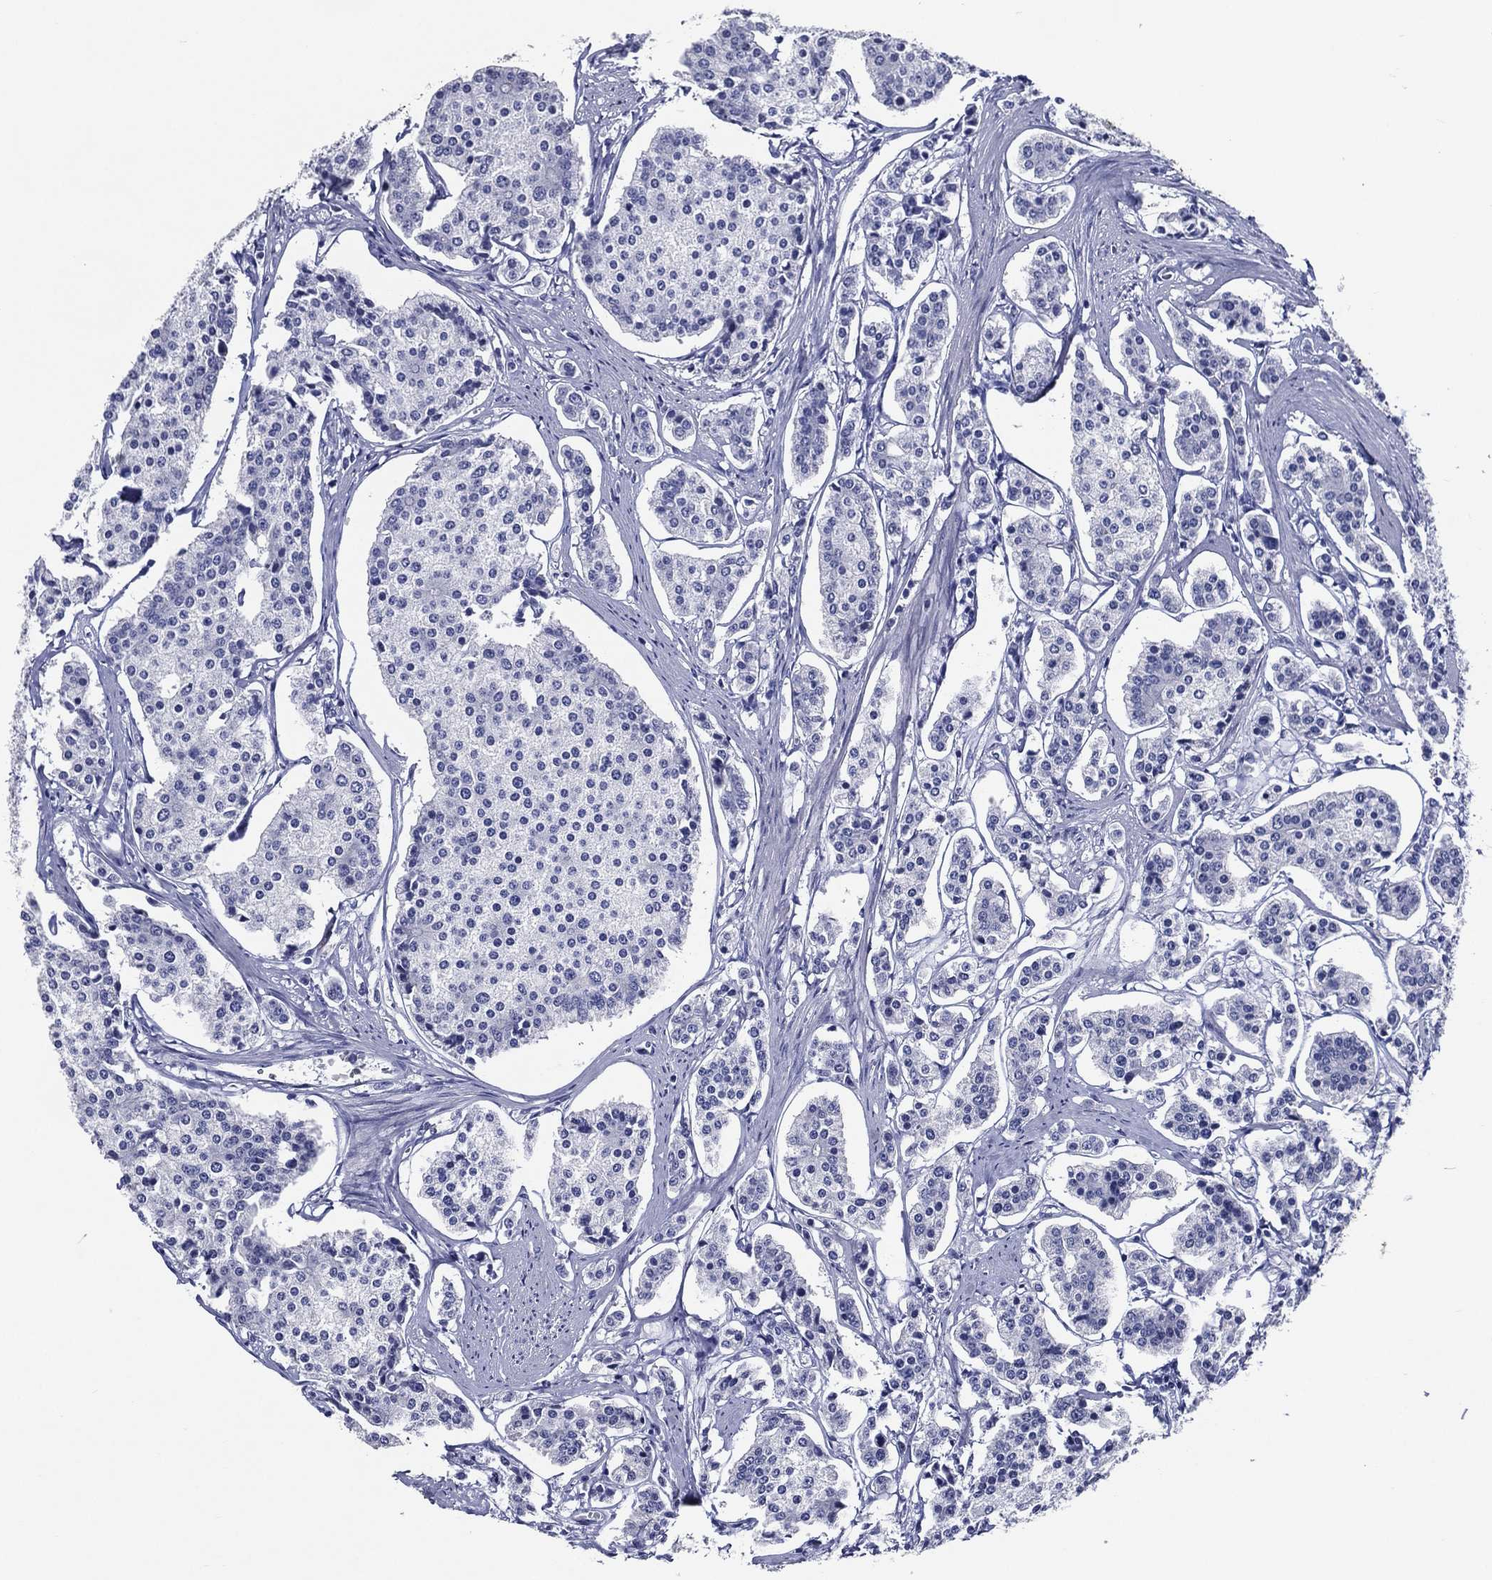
{"staining": {"intensity": "negative", "quantity": "none", "location": "none"}, "tissue": "carcinoid", "cell_type": "Tumor cells", "image_type": "cancer", "snomed": [{"axis": "morphology", "description": "Carcinoid, malignant, NOS"}, {"axis": "topography", "description": "Small intestine"}], "caption": "The photomicrograph reveals no staining of tumor cells in carcinoid (malignant).", "gene": "ACE2", "patient": {"sex": "female", "age": 65}}